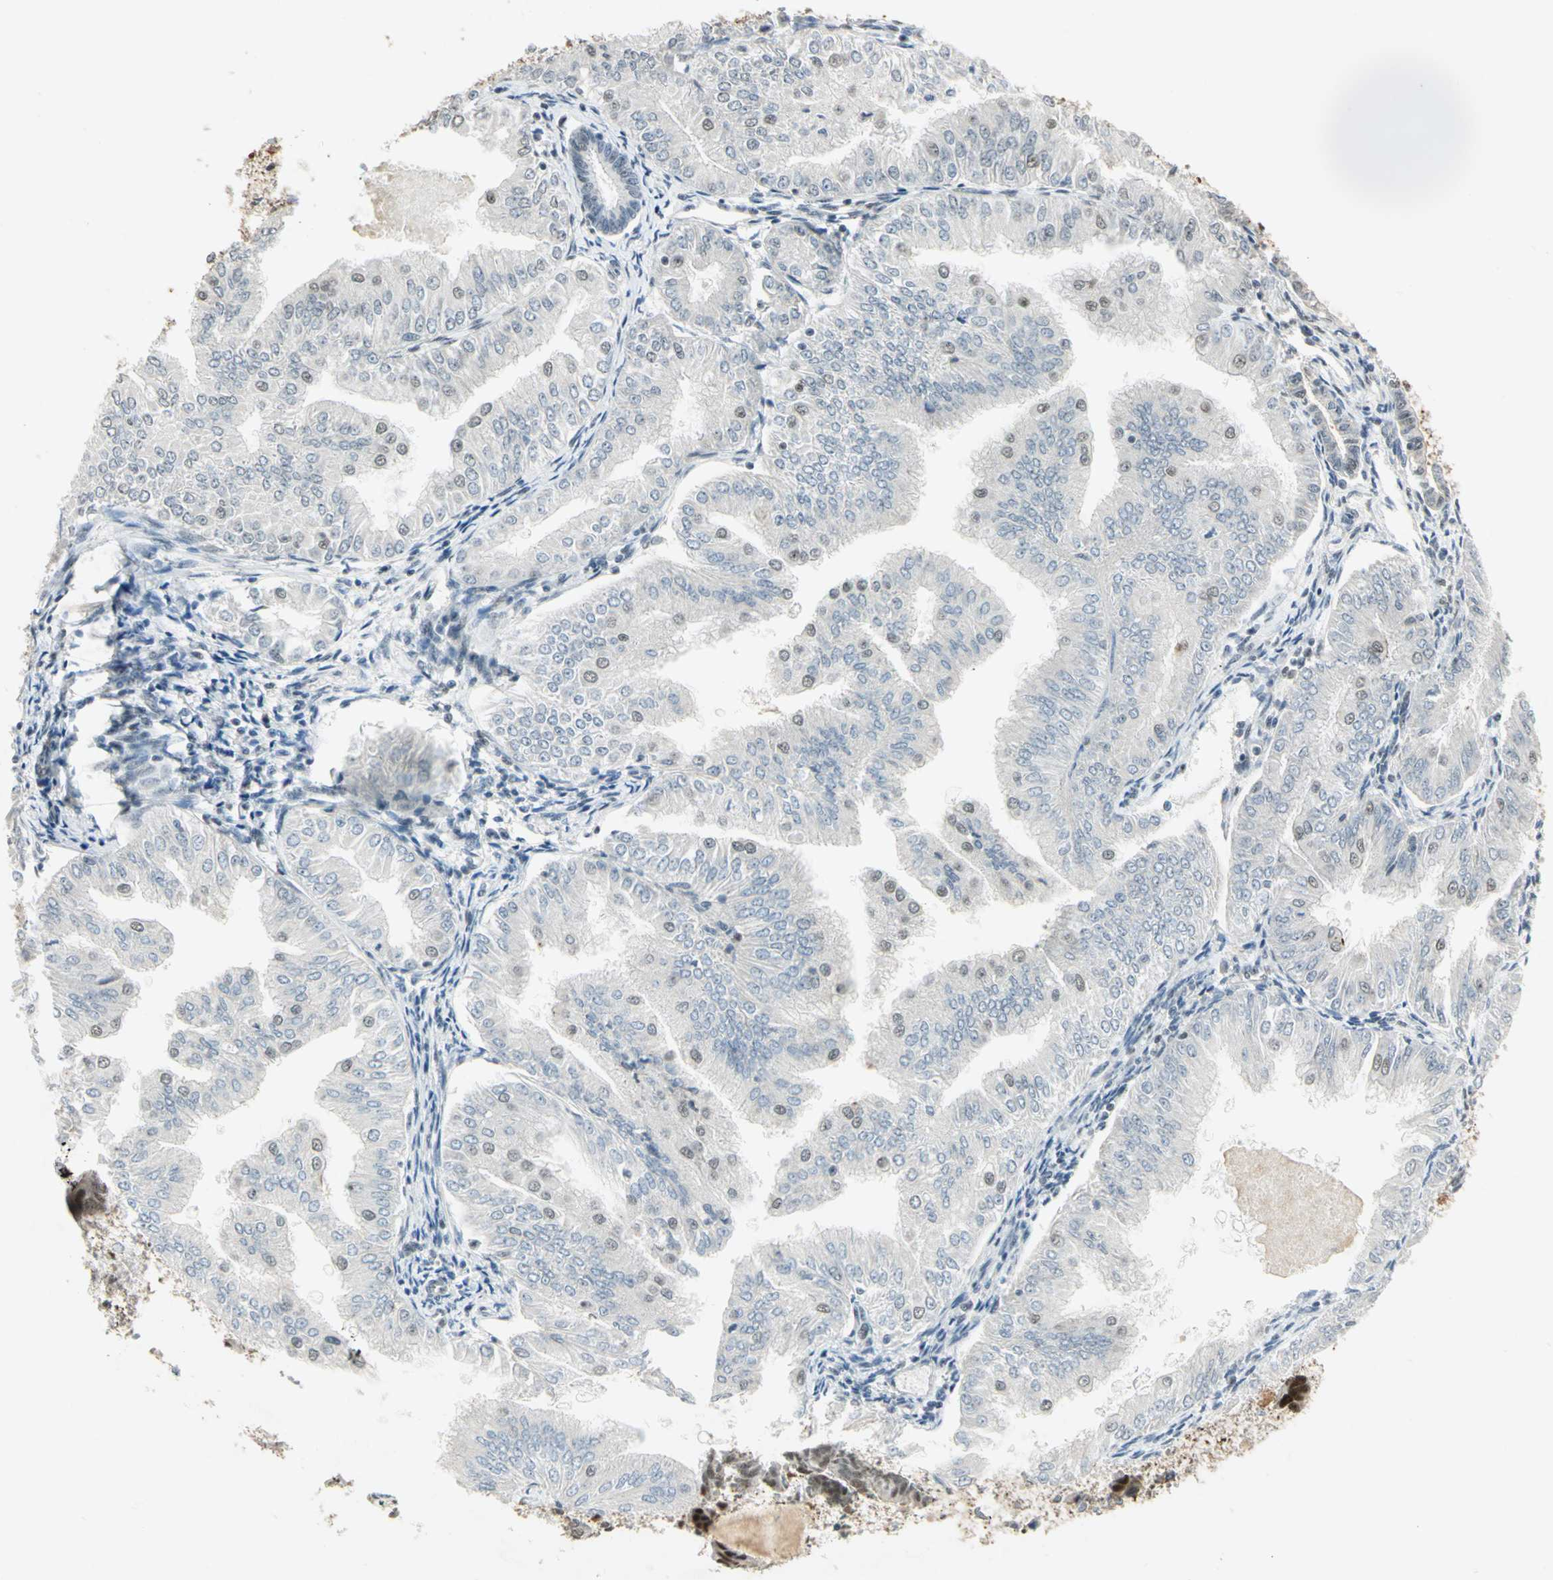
{"staining": {"intensity": "weak", "quantity": "<25%", "location": "nuclear"}, "tissue": "endometrial cancer", "cell_type": "Tumor cells", "image_type": "cancer", "snomed": [{"axis": "morphology", "description": "Adenocarcinoma, NOS"}, {"axis": "topography", "description": "Endometrium"}], "caption": "Endometrial adenocarcinoma stained for a protein using IHC shows no staining tumor cells.", "gene": "CCNT1", "patient": {"sex": "female", "age": 53}}